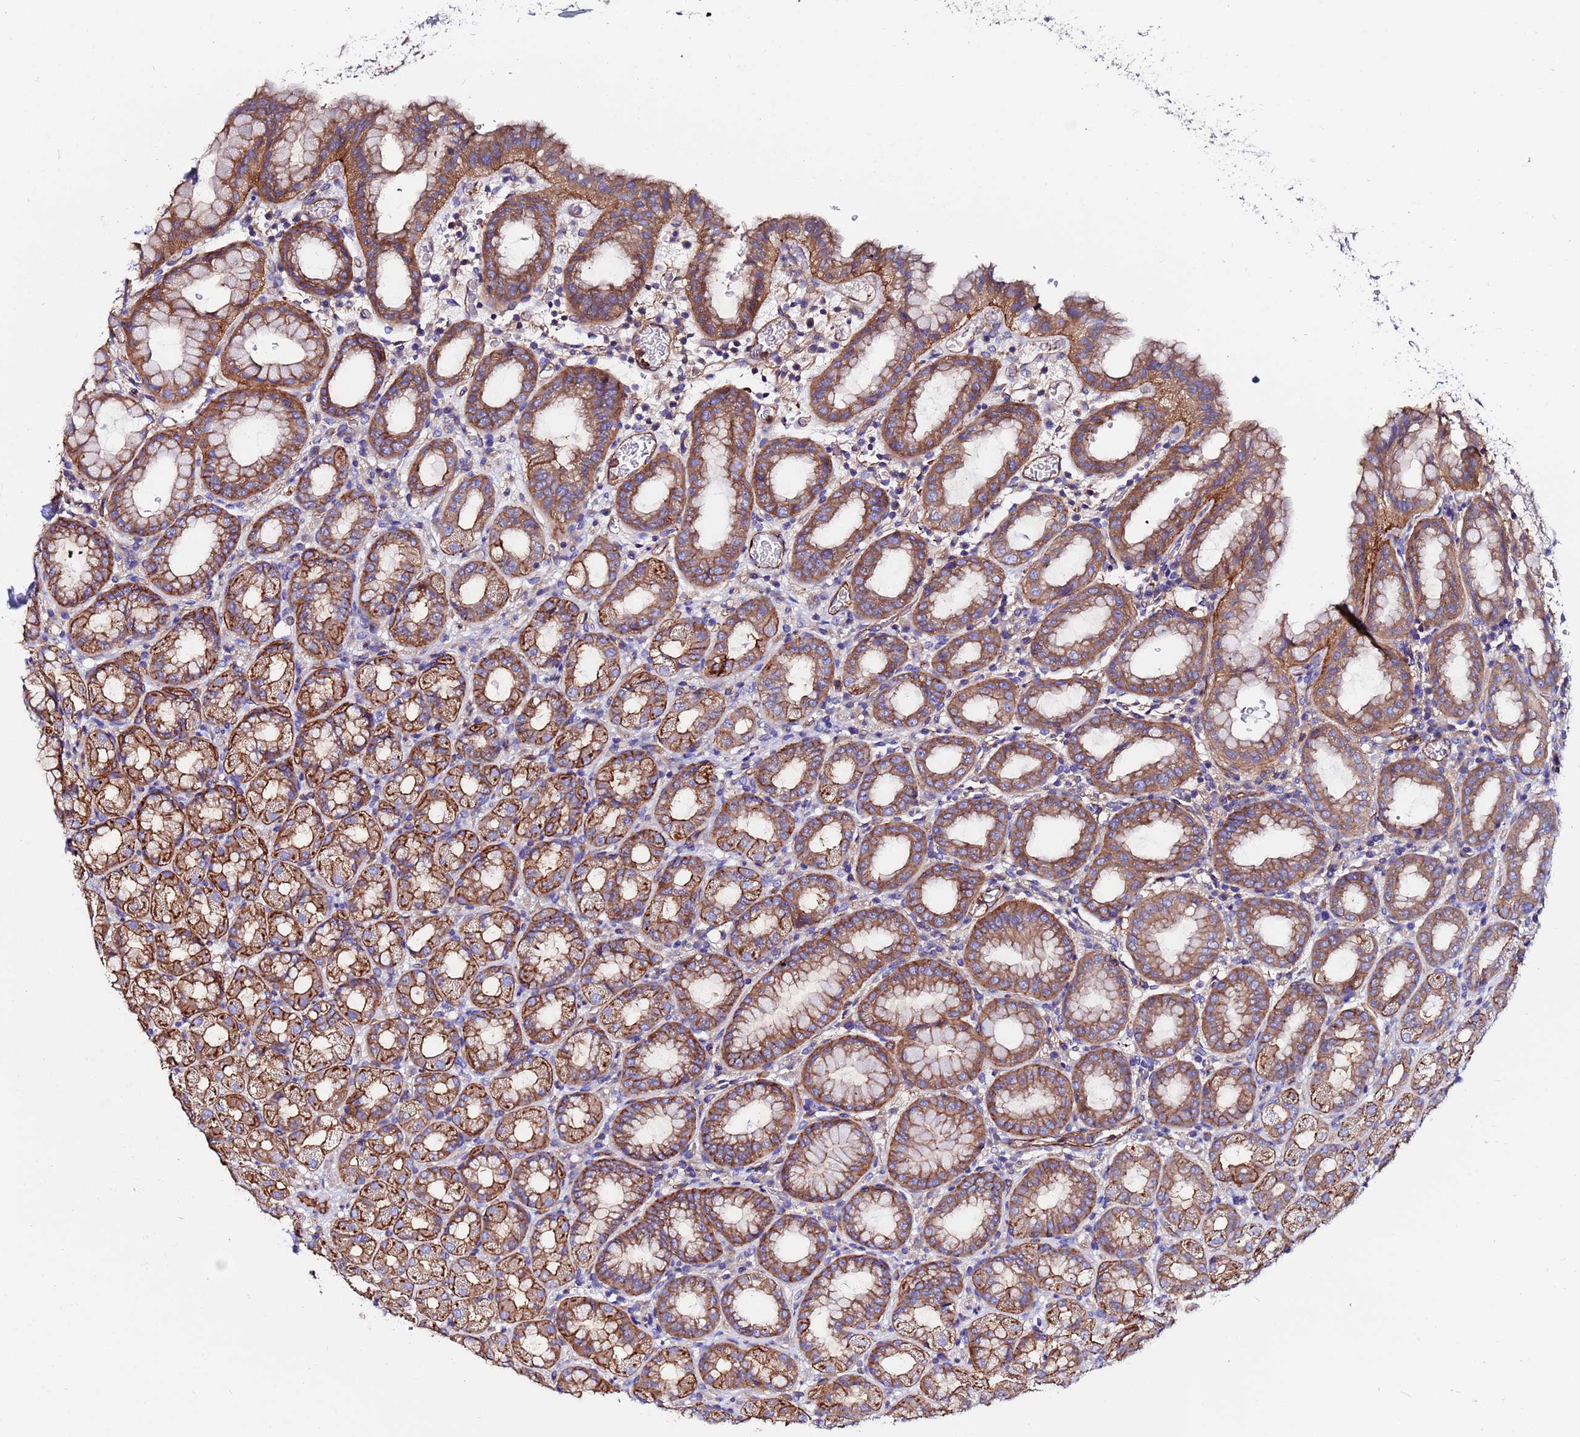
{"staining": {"intensity": "moderate", "quantity": ">75%", "location": "cytoplasmic/membranous"}, "tissue": "stomach", "cell_type": "Glandular cells", "image_type": "normal", "snomed": [{"axis": "morphology", "description": "Normal tissue, NOS"}, {"axis": "topography", "description": "Stomach, upper"}, {"axis": "topography", "description": "Stomach, lower"}, {"axis": "topography", "description": "Small intestine"}], "caption": "Immunohistochemistry photomicrograph of benign stomach: stomach stained using IHC shows medium levels of moderate protein expression localized specifically in the cytoplasmic/membranous of glandular cells, appearing as a cytoplasmic/membranous brown color.", "gene": "POTEE", "patient": {"sex": "male", "age": 68}}